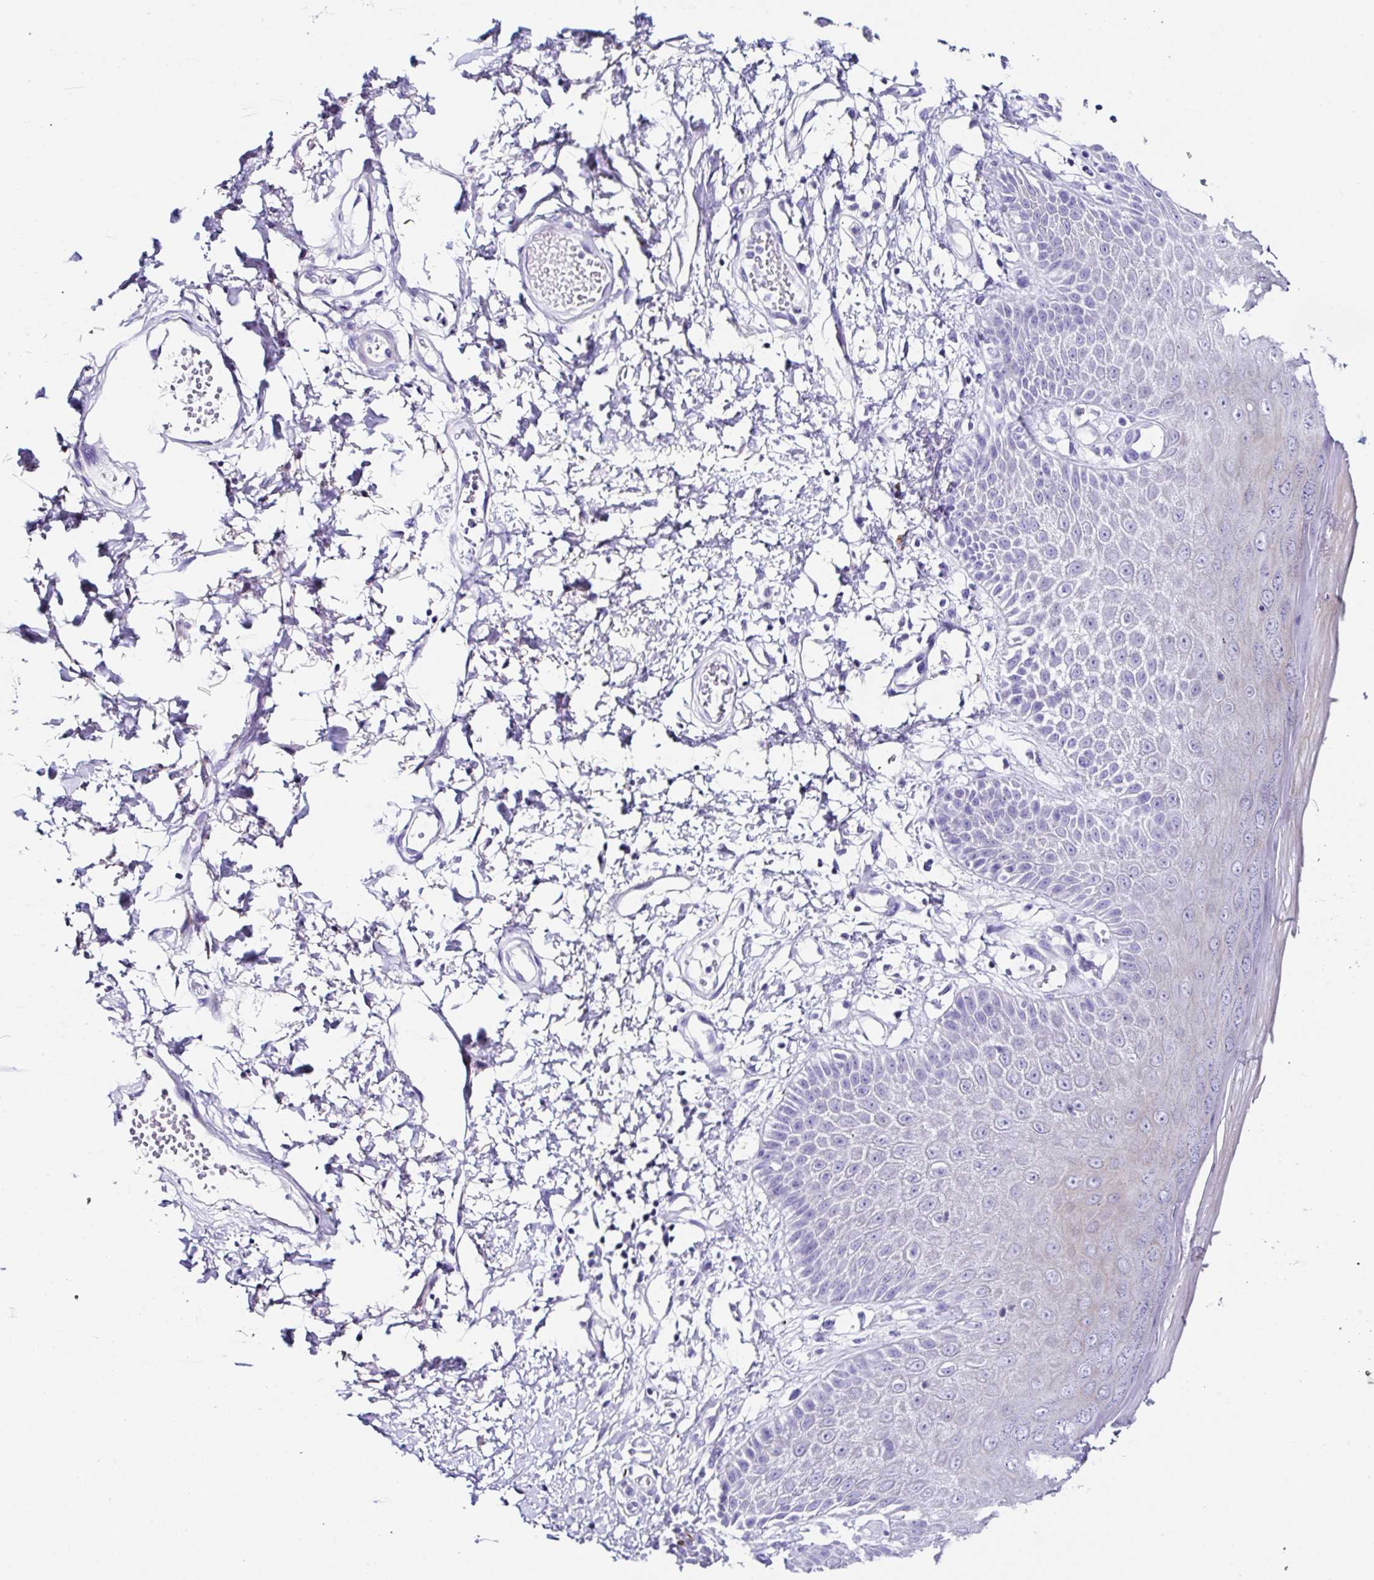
{"staining": {"intensity": "weak", "quantity": "<25%", "location": "cytoplasmic/membranous"}, "tissue": "skin", "cell_type": "Epidermal cells", "image_type": "normal", "snomed": [{"axis": "morphology", "description": "Normal tissue, NOS"}, {"axis": "topography", "description": "Anal"}, {"axis": "topography", "description": "Peripheral nerve tissue"}], "caption": "Epidermal cells are negative for brown protein staining in normal skin. Brightfield microscopy of IHC stained with DAB (brown) and hematoxylin (blue), captured at high magnification.", "gene": "UGT3A1", "patient": {"sex": "male", "age": 78}}